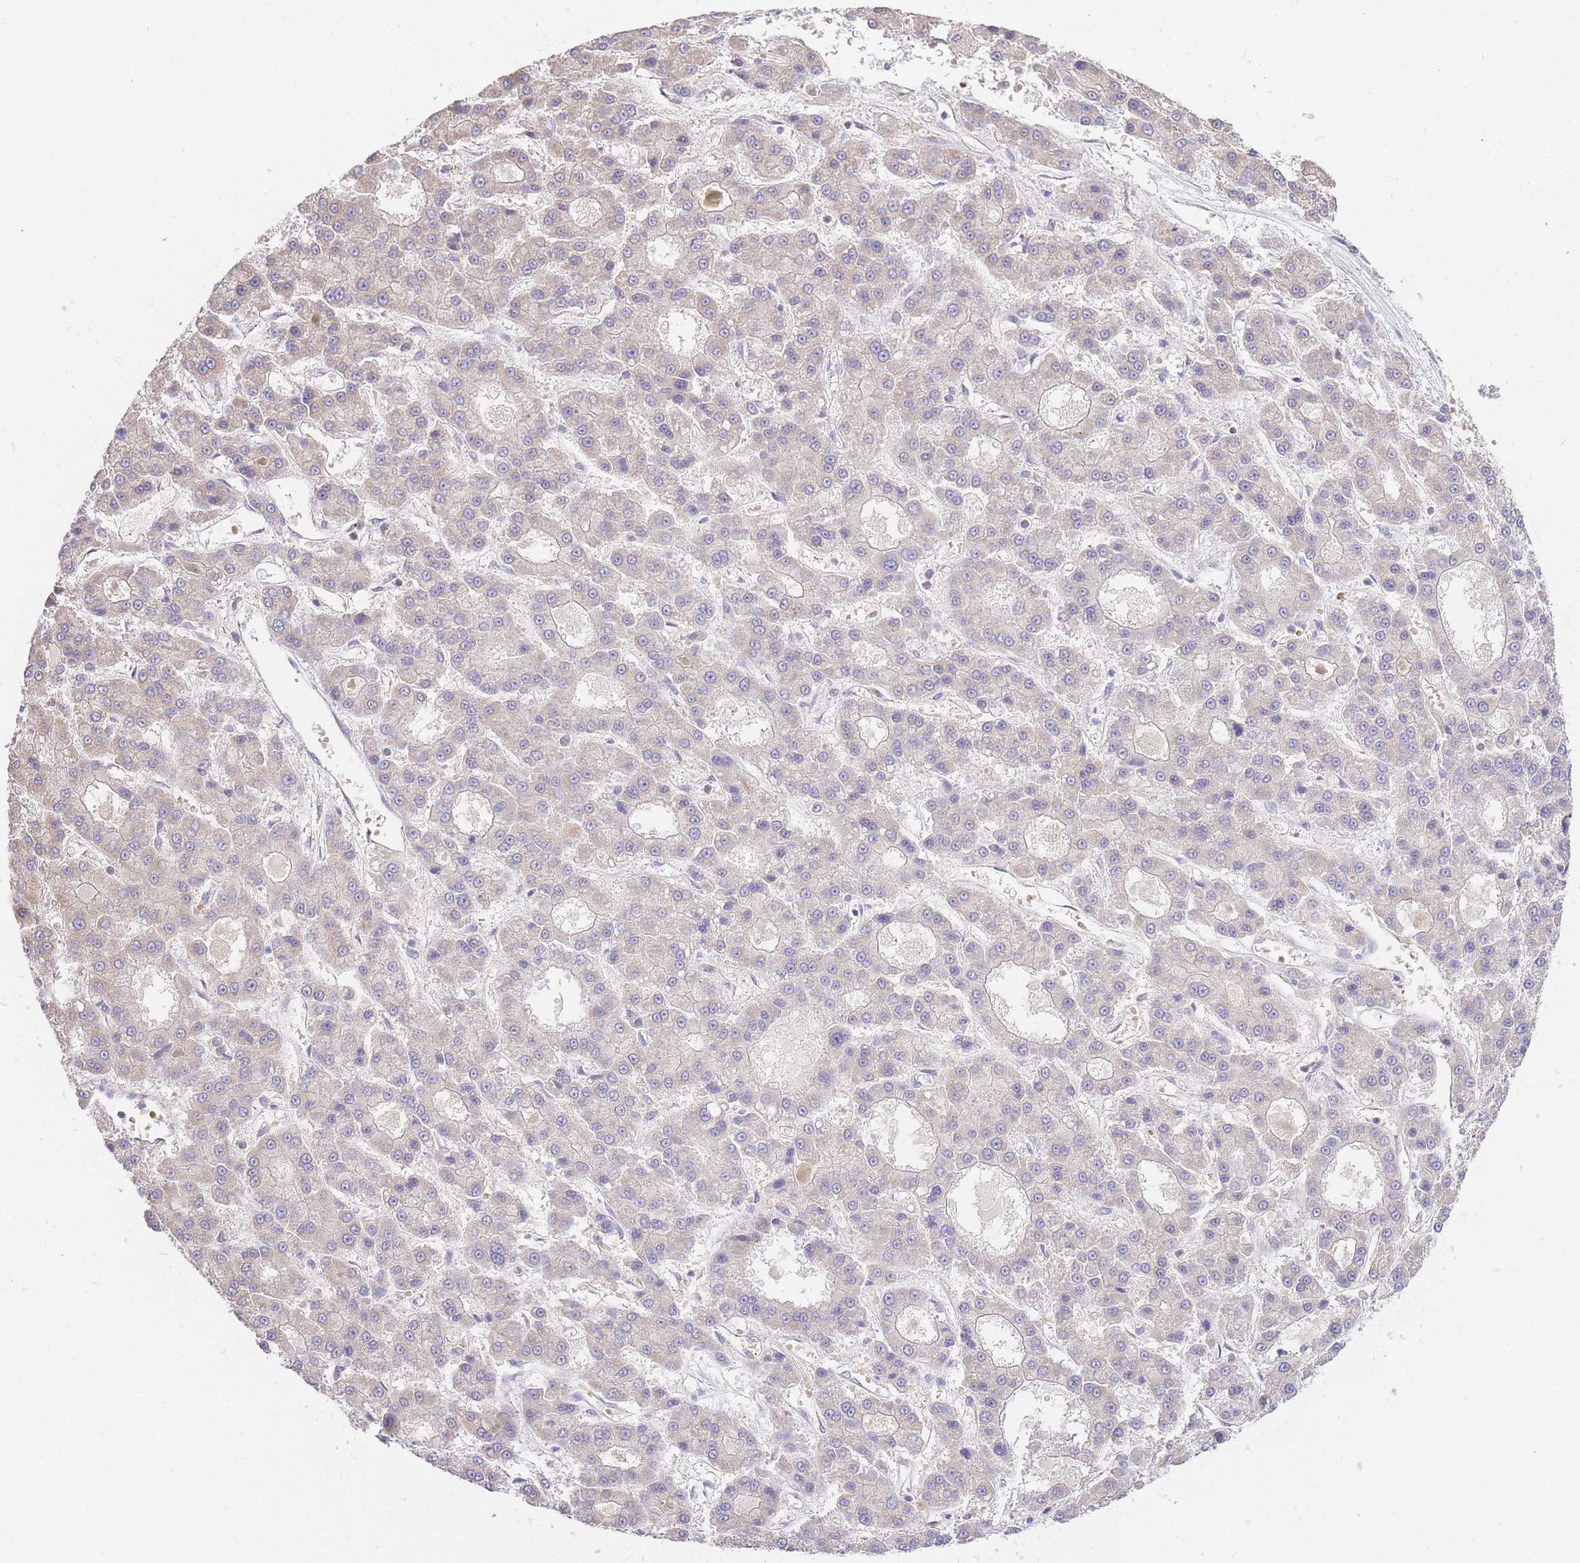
{"staining": {"intensity": "negative", "quantity": "none", "location": "none"}, "tissue": "liver cancer", "cell_type": "Tumor cells", "image_type": "cancer", "snomed": [{"axis": "morphology", "description": "Carcinoma, Hepatocellular, NOS"}, {"axis": "topography", "description": "Liver"}], "caption": "An immunohistochemistry image of hepatocellular carcinoma (liver) is shown. There is no staining in tumor cells of hepatocellular carcinoma (liver).", "gene": "INSYN2B", "patient": {"sex": "male", "age": 70}}